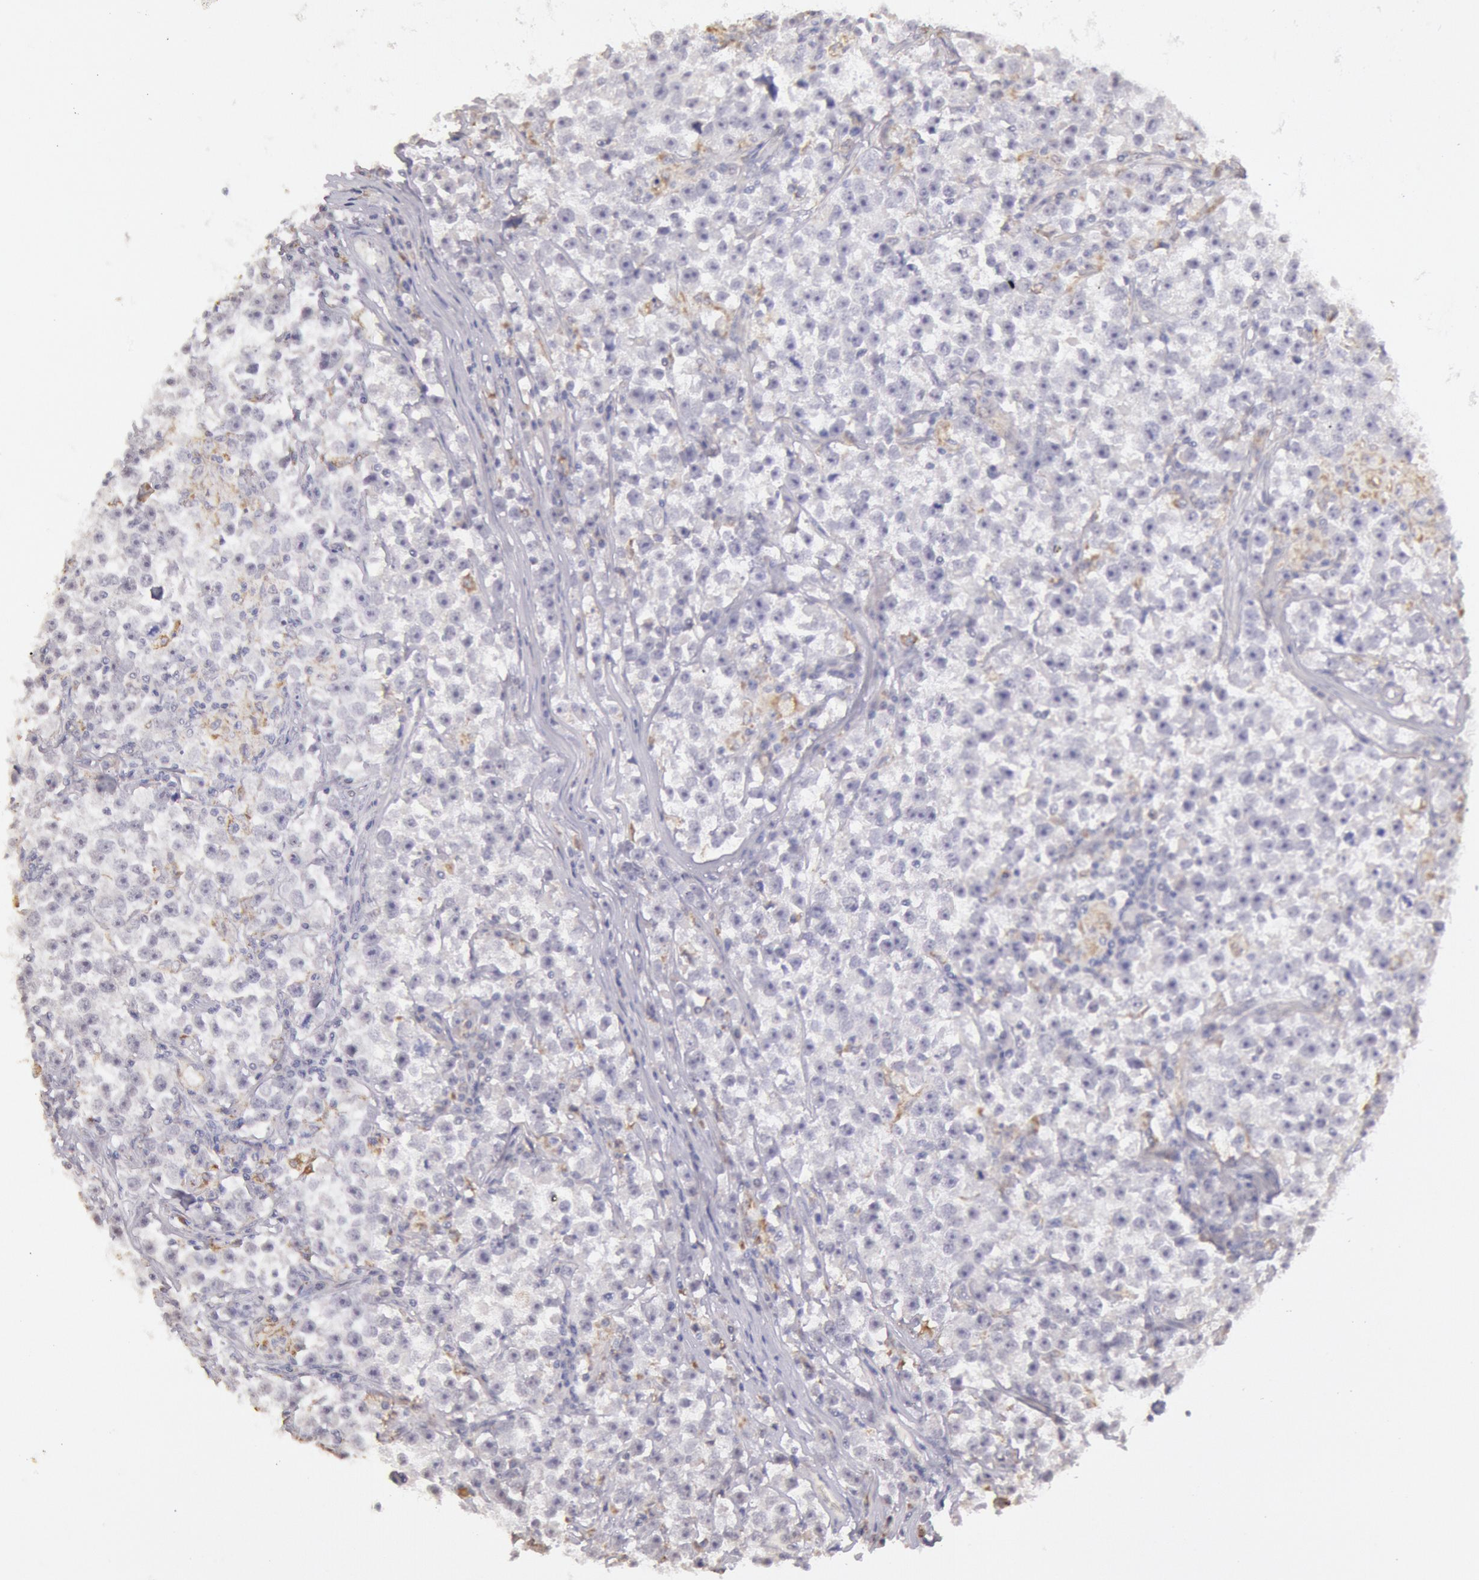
{"staining": {"intensity": "weak", "quantity": "<25%", "location": "cytoplasmic/membranous"}, "tissue": "testis cancer", "cell_type": "Tumor cells", "image_type": "cancer", "snomed": [{"axis": "morphology", "description": "Seminoma, NOS"}, {"axis": "topography", "description": "Testis"}], "caption": "Protein analysis of testis cancer (seminoma) exhibits no significant expression in tumor cells. The staining is performed using DAB (3,3'-diaminobenzidine) brown chromogen with nuclei counter-stained in using hematoxylin.", "gene": "FRMD6", "patient": {"sex": "male", "age": 33}}